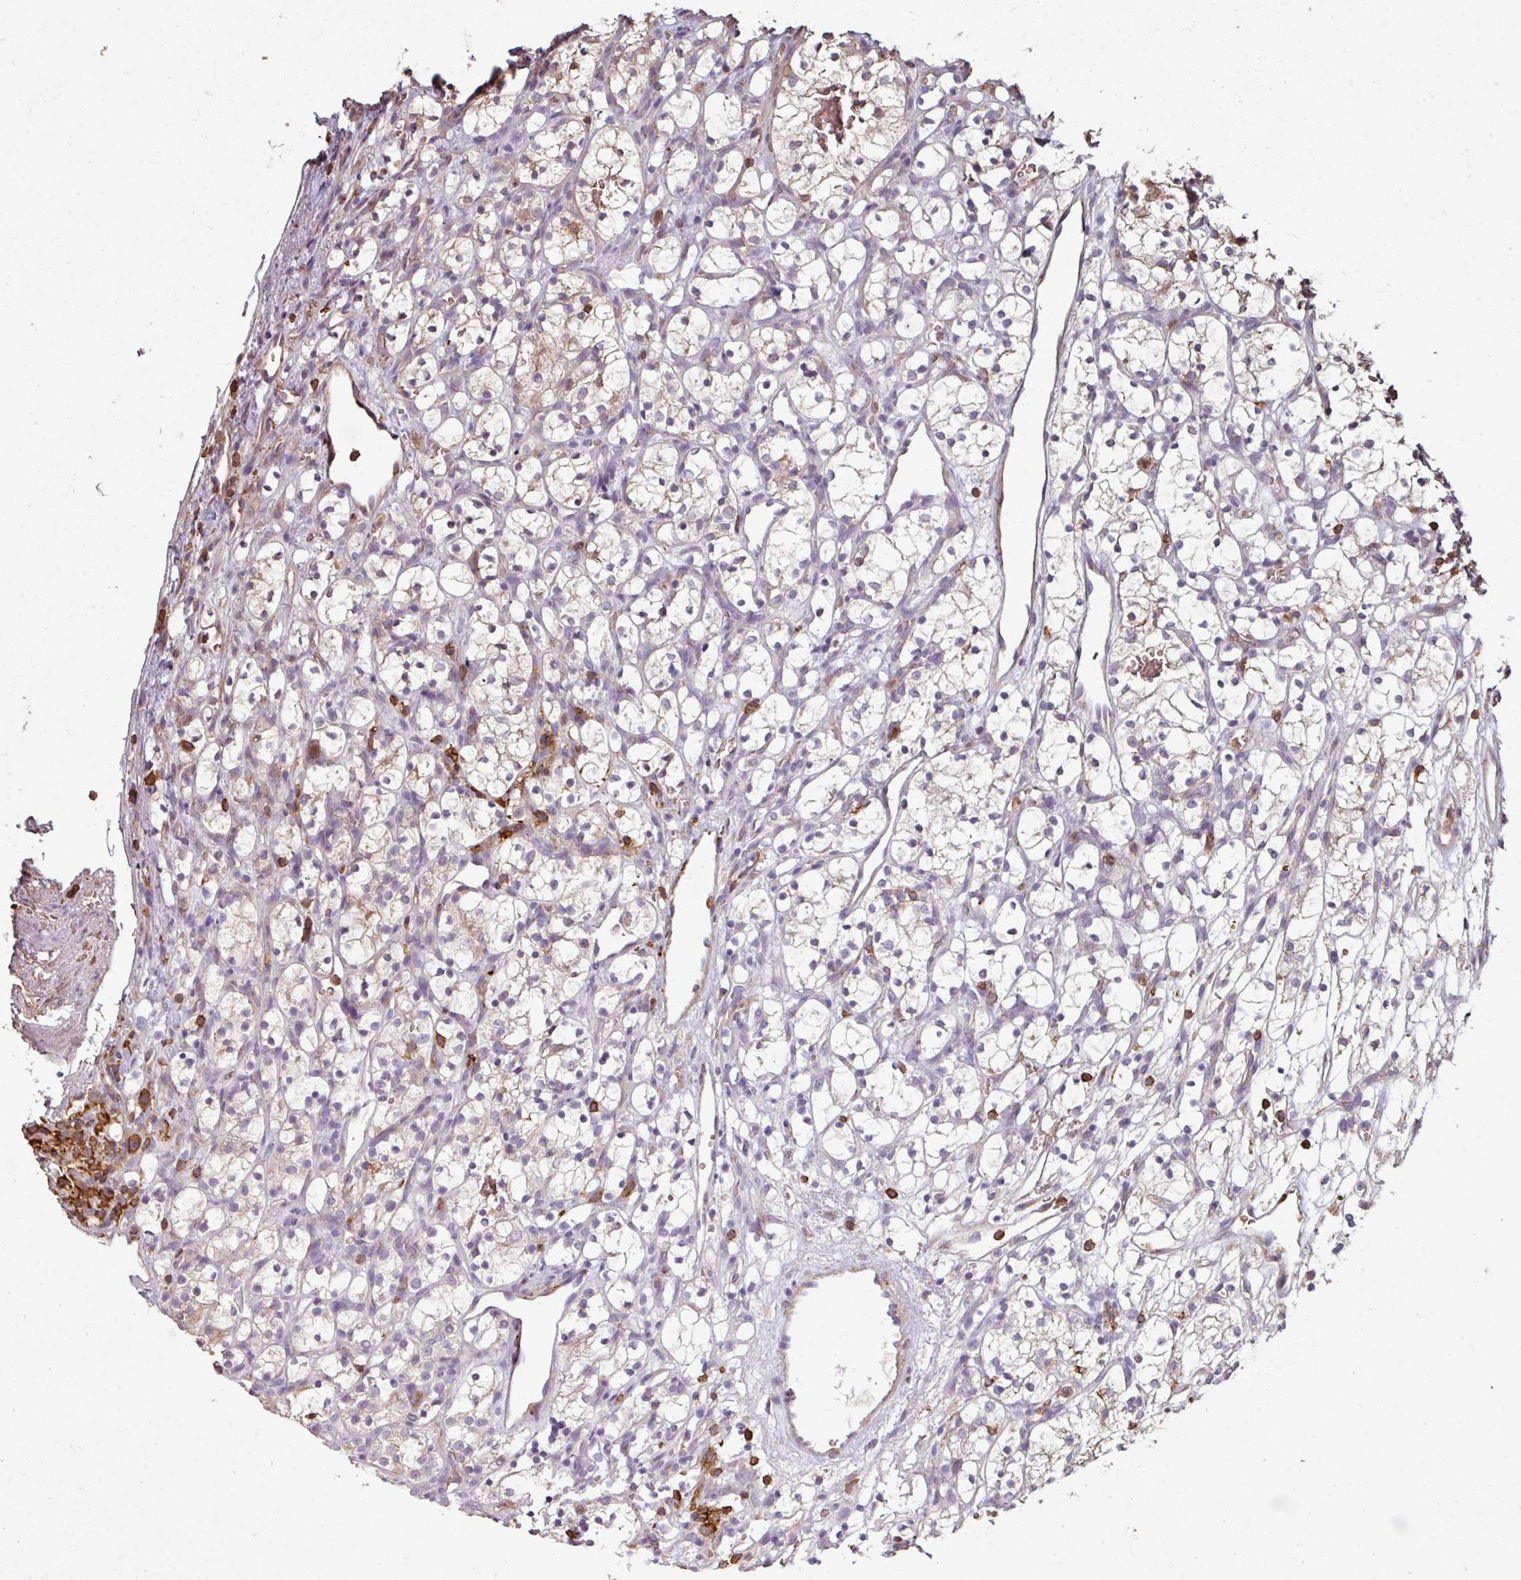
{"staining": {"intensity": "weak", "quantity": "<25%", "location": "cytoplasmic/membranous"}, "tissue": "renal cancer", "cell_type": "Tumor cells", "image_type": "cancer", "snomed": [{"axis": "morphology", "description": "Adenocarcinoma, NOS"}, {"axis": "topography", "description": "Kidney"}], "caption": "Tumor cells show no significant expression in adenocarcinoma (renal).", "gene": "OLFML2B", "patient": {"sex": "female", "age": 69}}